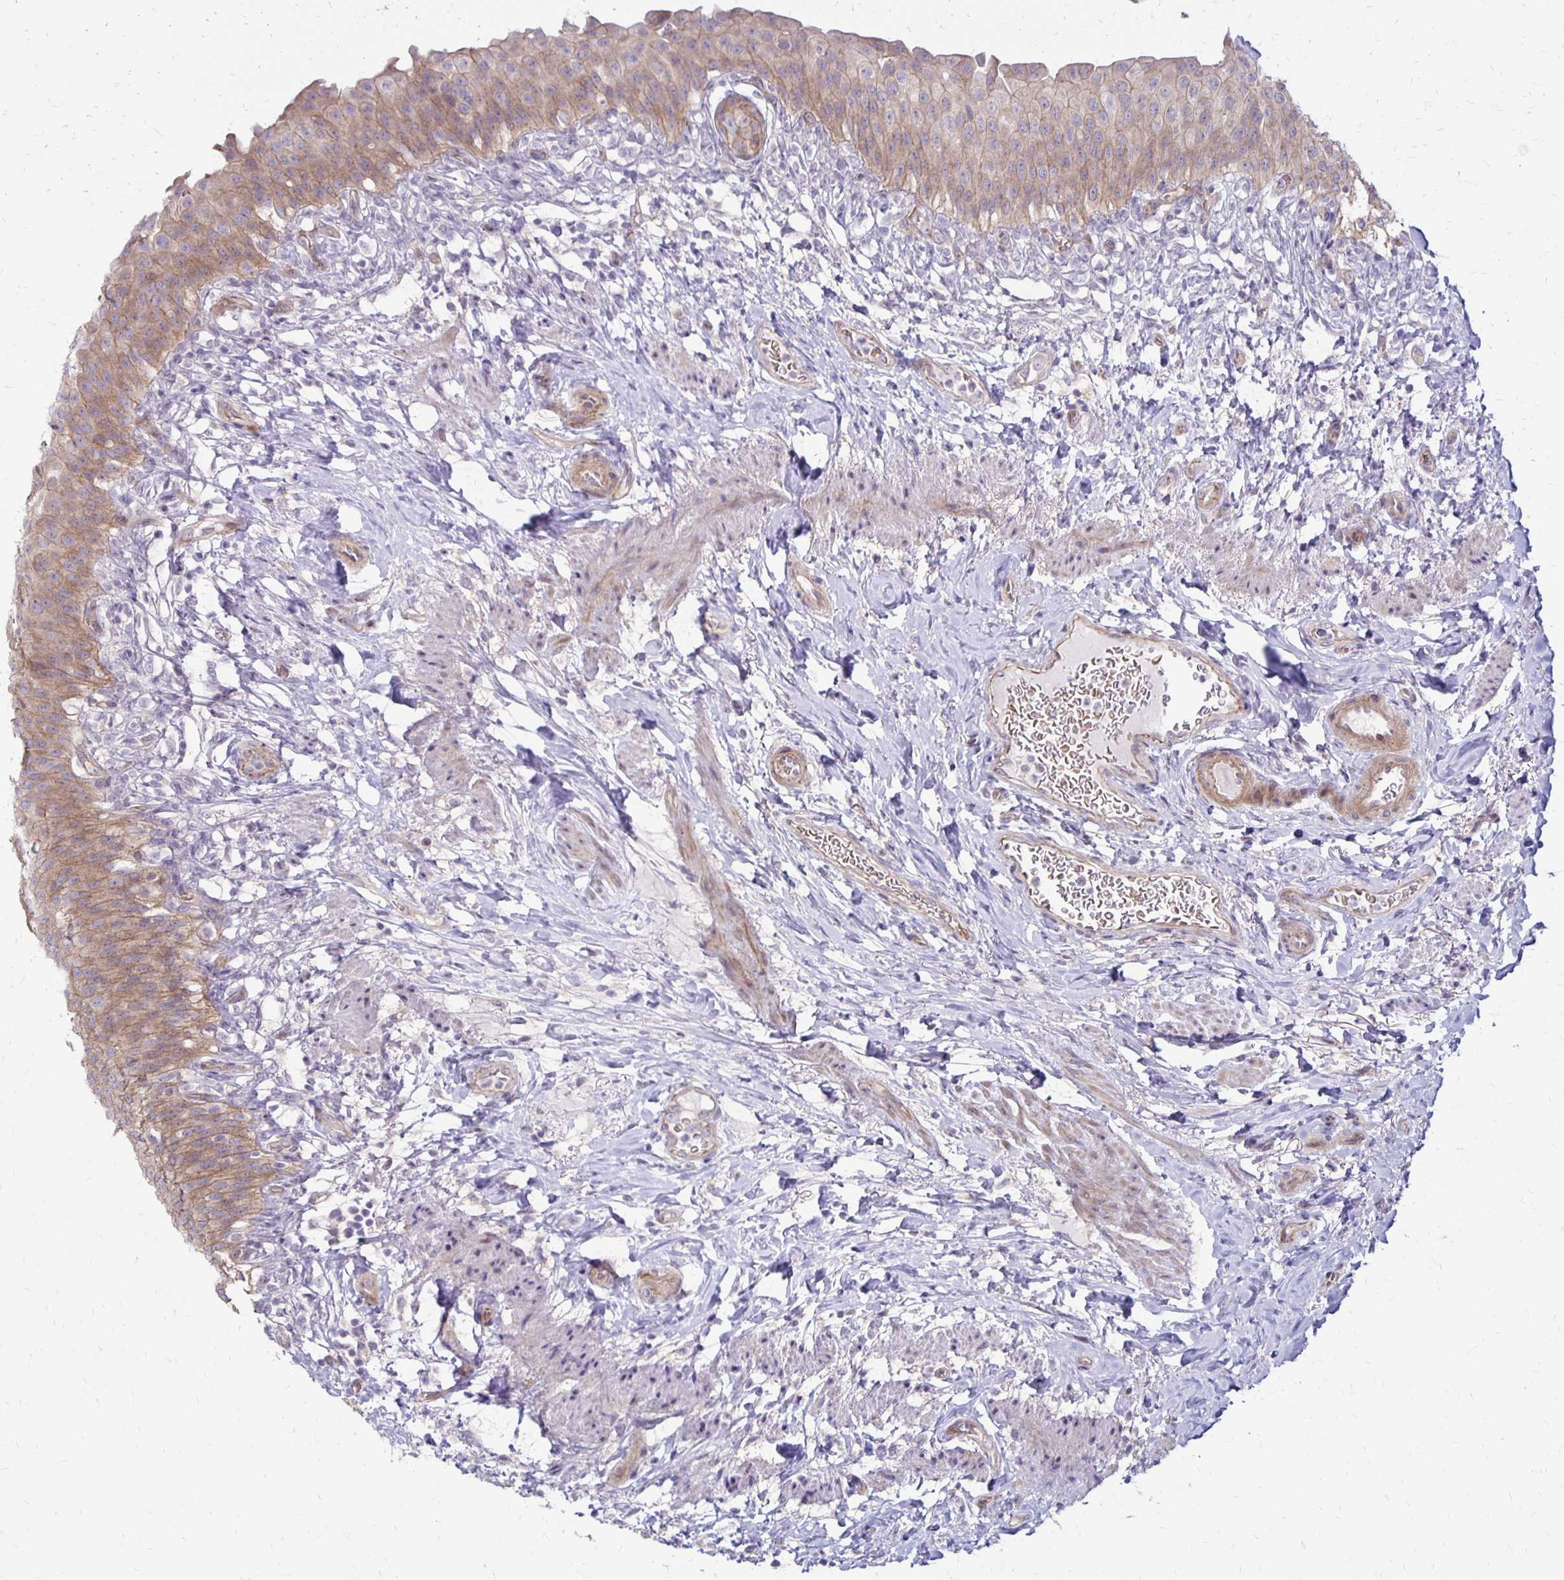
{"staining": {"intensity": "weak", "quantity": ">75%", "location": "cytoplasmic/membranous"}, "tissue": "urinary bladder", "cell_type": "Urothelial cells", "image_type": "normal", "snomed": [{"axis": "morphology", "description": "Normal tissue, NOS"}, {"axis": "topography", "description": "Urinary bladder"}, {"axis": "topography", "description": "Peripheral nerve tissue"}], "caption": "DAB immunohistochemical staining of benign urinary bladder exhibits weak cytoplasmic/membranous protein positivity in approximately >75% of urothelial cells. (DAB (3,3'-diaminobenzidine) IHC, brown staining for protein, blue staining for nuclei).", "gene": "KATNBL1", "patient": {"sex": "female", "age": 60}}